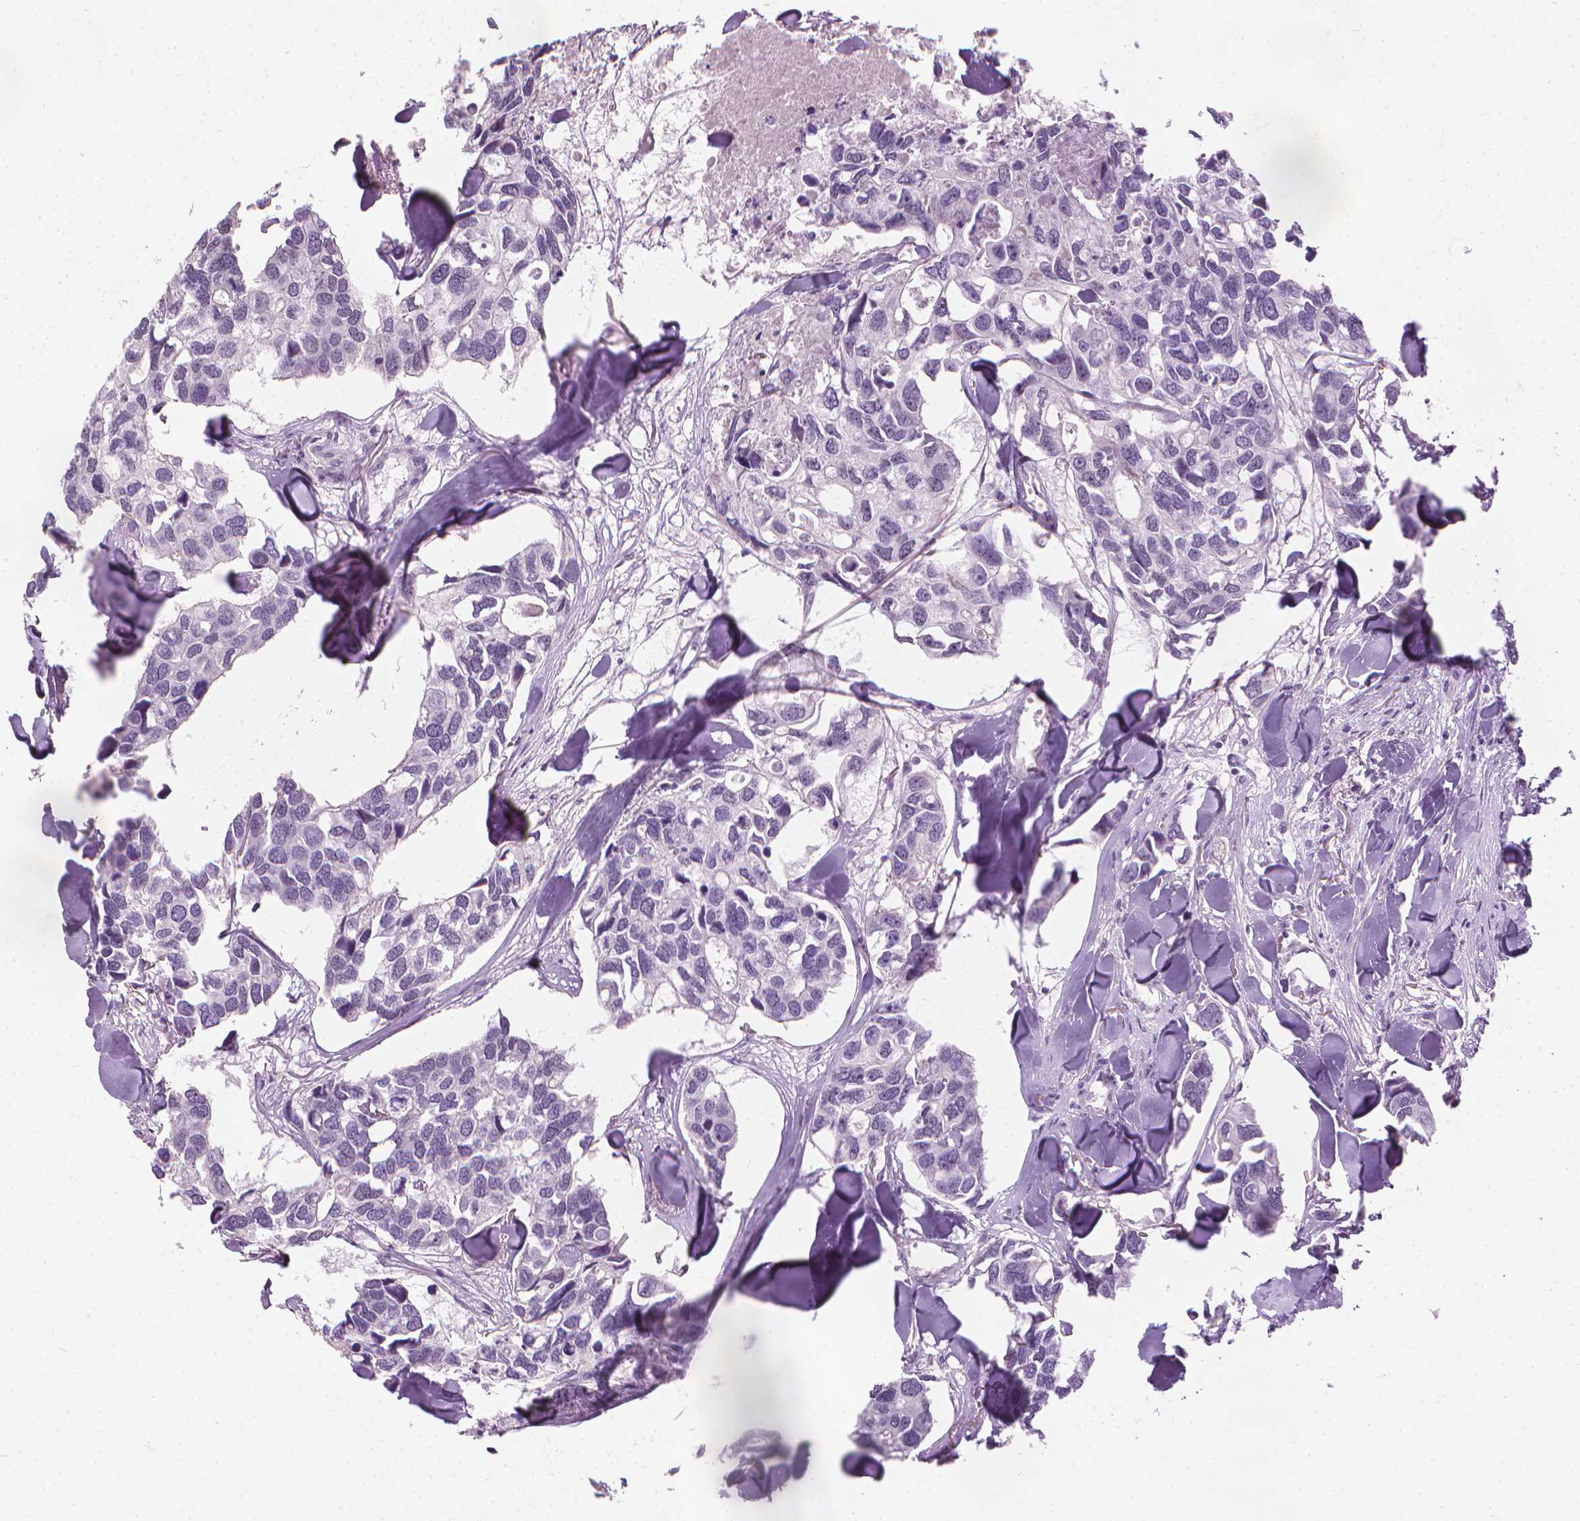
{"staining": {"intensity": "negative", "quantity": "none", "location": "none"}, "tissue": "breast cancer", "cell_type": "Tumor cells", "image_type": "cancer", "snomed": [{"axis": "morphology", "description": "Duct carcinoma"}, {"axis": "topography", "description": "Breast"}], "caption": "DAB immunohistochemical staining of breast invasive ductal carcinoma displays no significant positivity in tumor cells. The staining is performed using DAB (3,3'-diaminobenzidine) brown chromogen with nuclei counter-stained in using hematoxylin.", "gene": "SAXO2", "patient": {"sex": "female", "age": 83}}